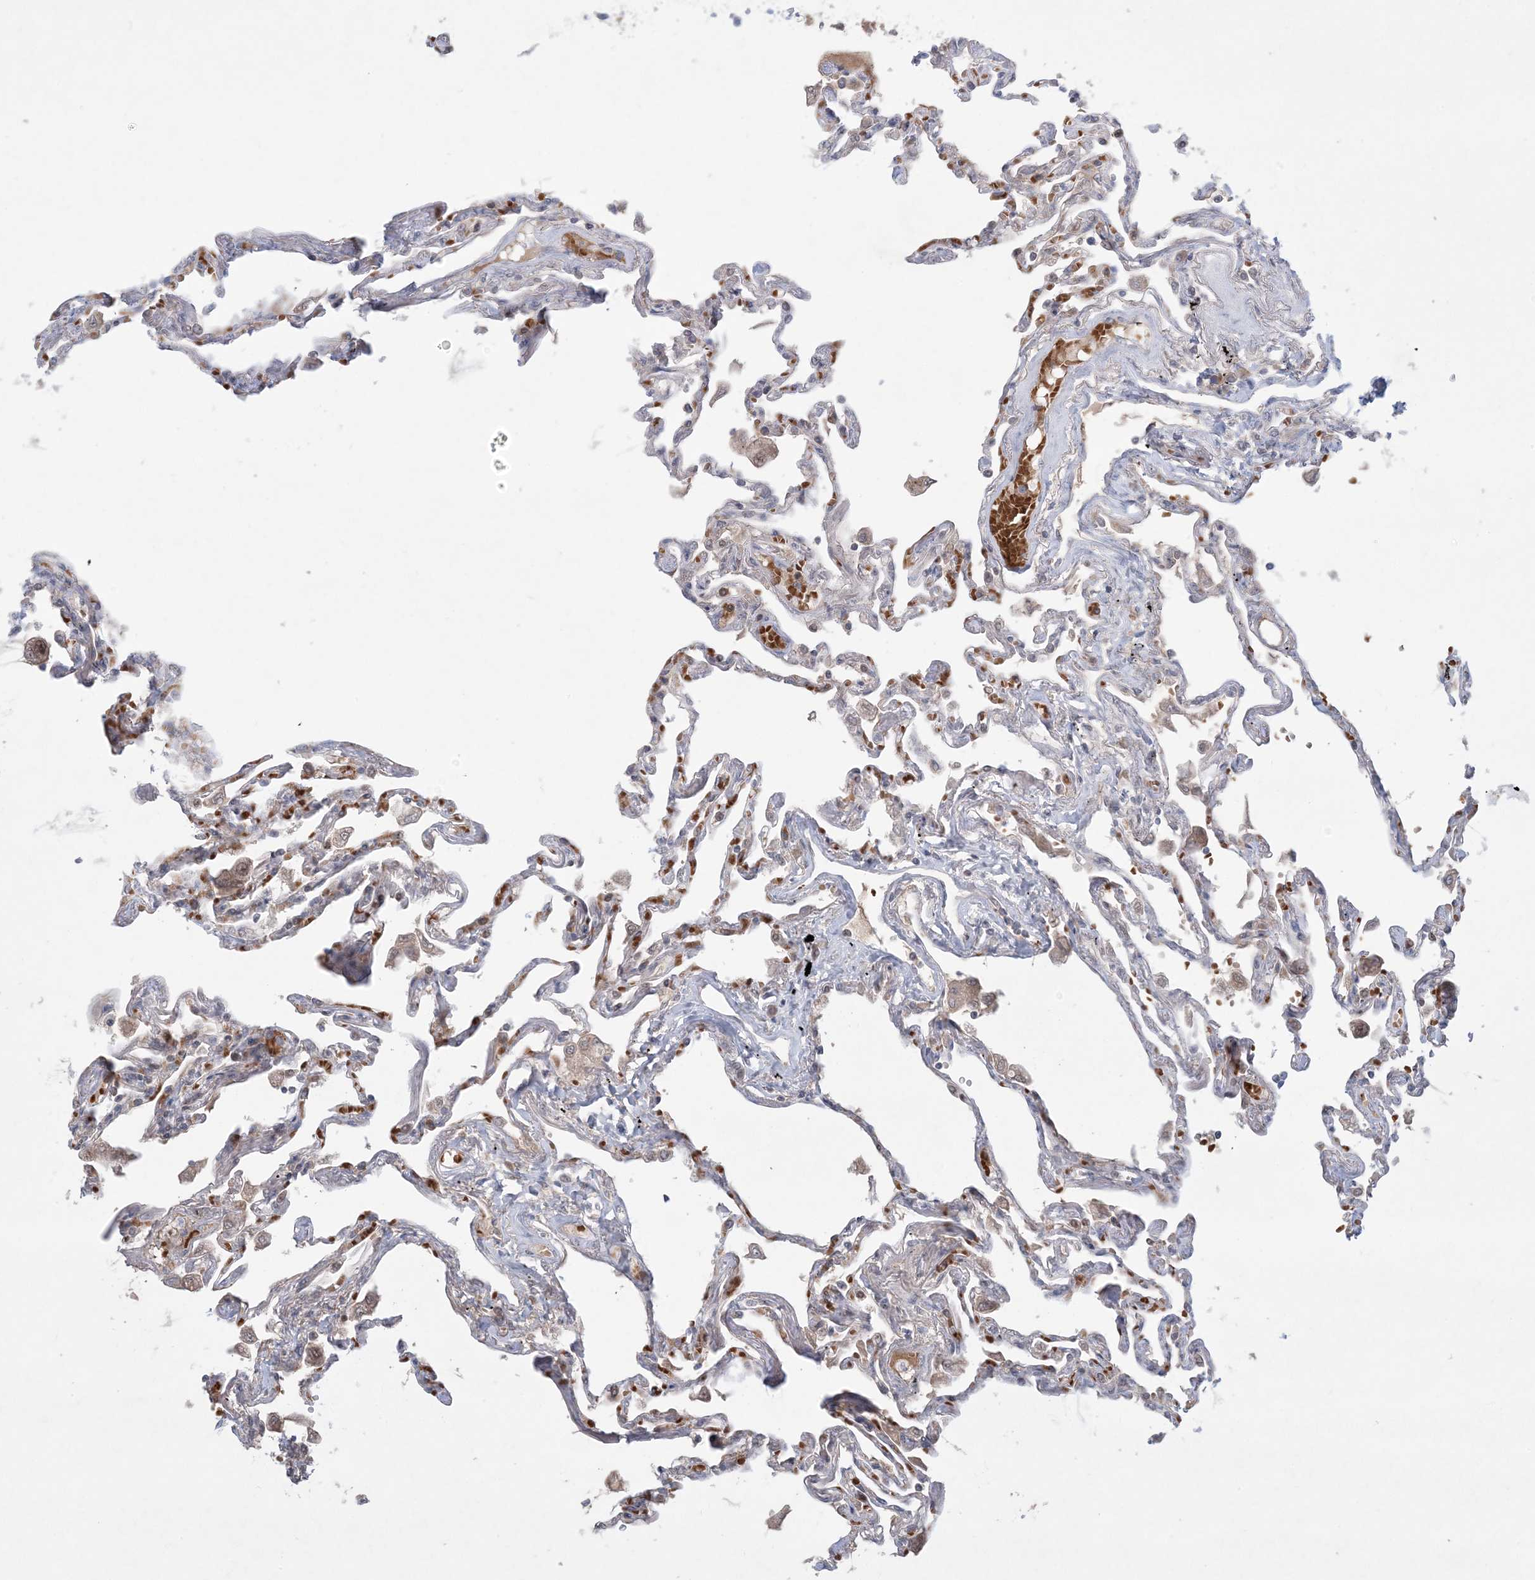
{"staining": {"intensity": "moderate", "quantity": "25%-75%", "location": "cytoplasmic/membranous"}, "tissue": "lung", "cell_type": "Alveolar cells", "image_type": "normal", "snomed": [{"axis": "morphology", "description": "Normal tissue, NOS"}, {"axis": "topography", "description": "Lung"}], "caption": "Immunohistochemical staining of benign human lung demonstrates 25%-75% levels of moderate cytoplasmic/membranous protein positivity in approximately 25%-75% of alveolar cells. Using DAB (3,3'-diaminobenzidine) (brown) and hematoxylin (blue) stains, captured at high magnification using brightfield microscopy.", "gene": "MMGT1", "patient": {"sex": "female", "age": 67}}